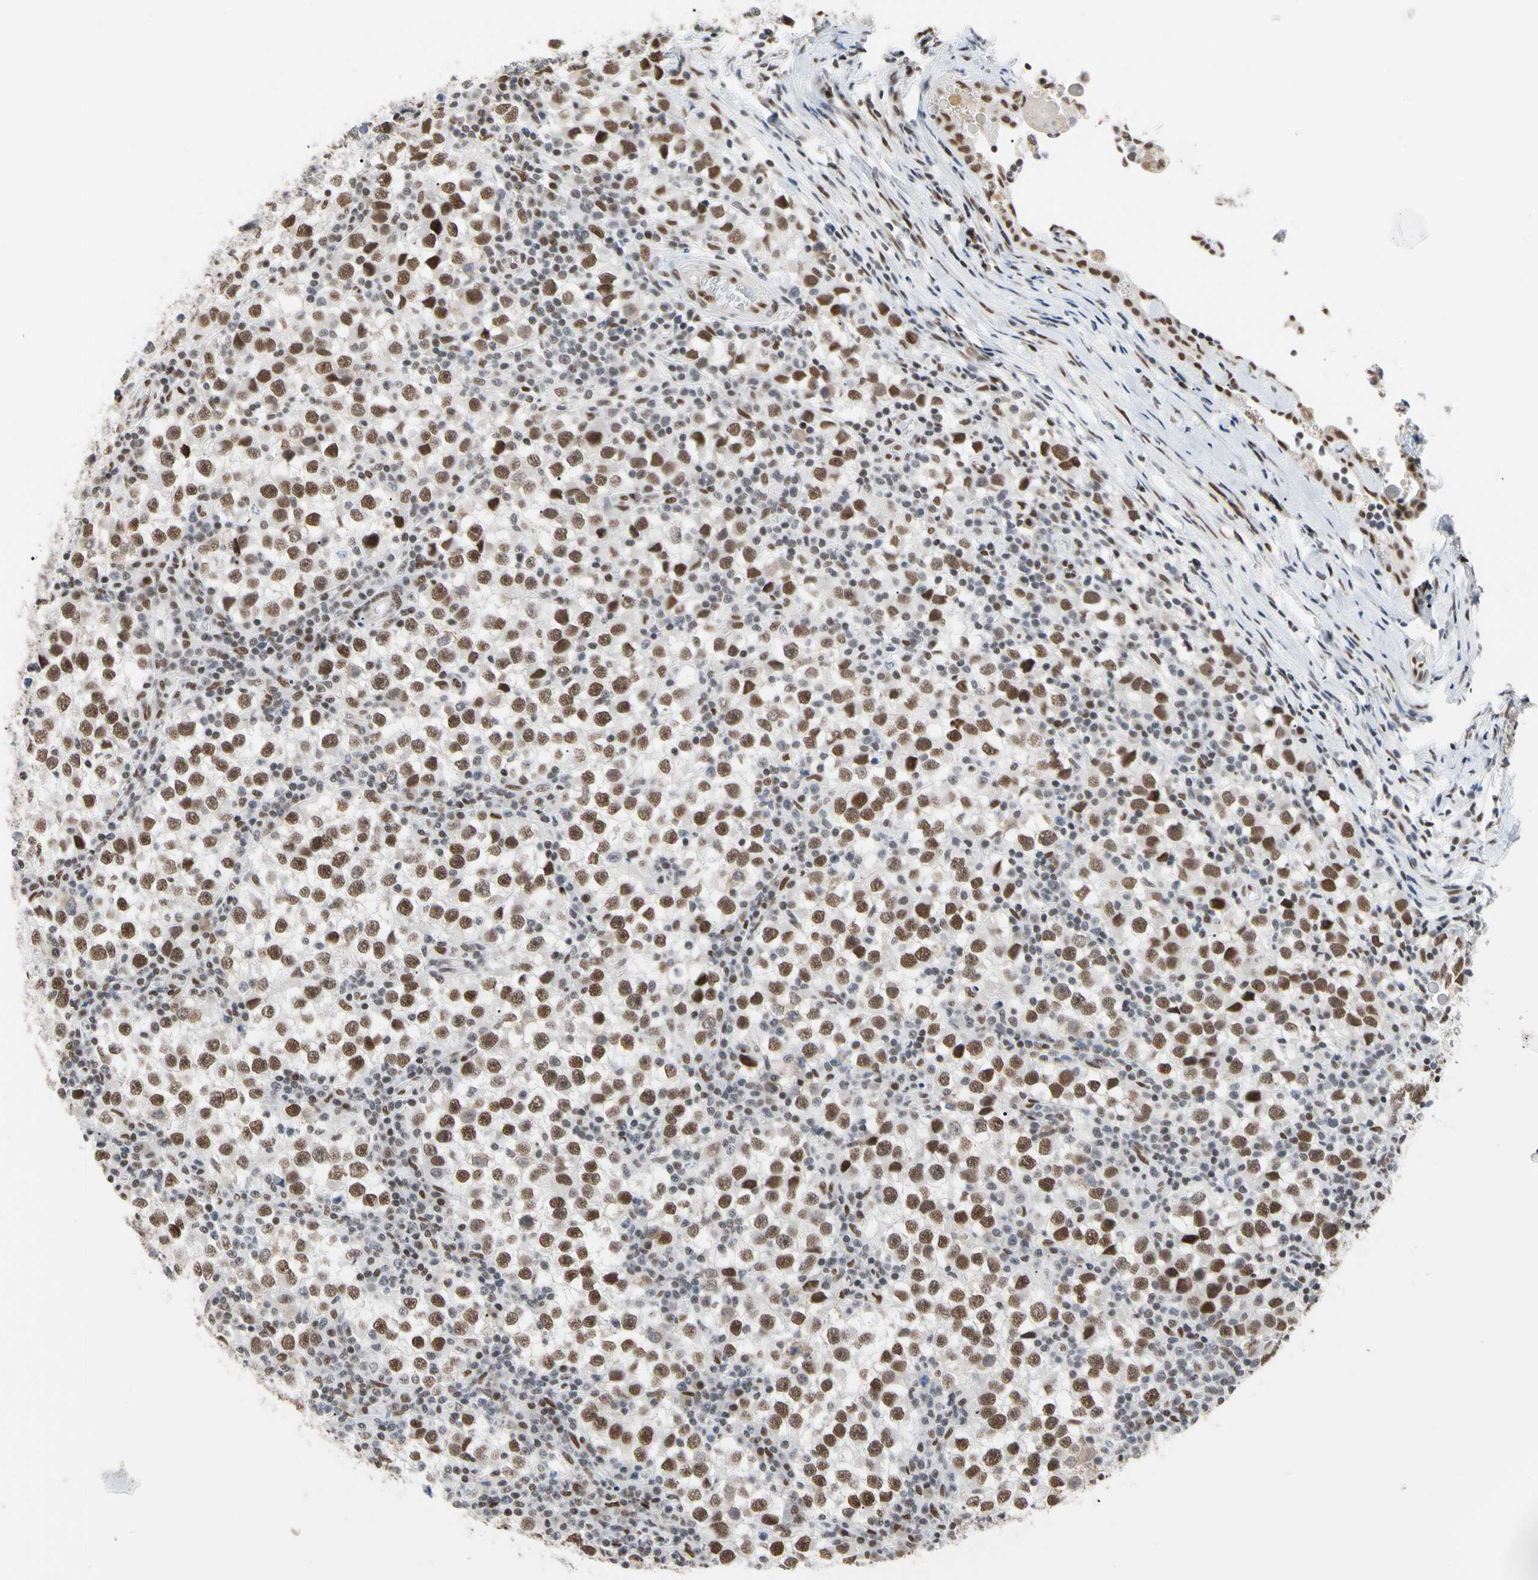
{"staining": {"intensity": "moderate", "quantity": ">75%", "location": "nuclear"}, "tissue": "testis cancer", "cell_type": "Tumor cells", "image_type": "cancer", "snomed": [{"axis": "morphology", "description": "Seminoma, NOS"}, {"axis": "topography", "description": "Testis"}], "caption": "Seminoma (testis) was stained to show a protein in brown. There is medium levels of moderate nuclear positivity in approximately >75% of tumor cells. (Brightfield microscopy of DAB IHC at high magnification).", "gene": "FAM98B", "patient": {"sex": "male", "age": 65}}